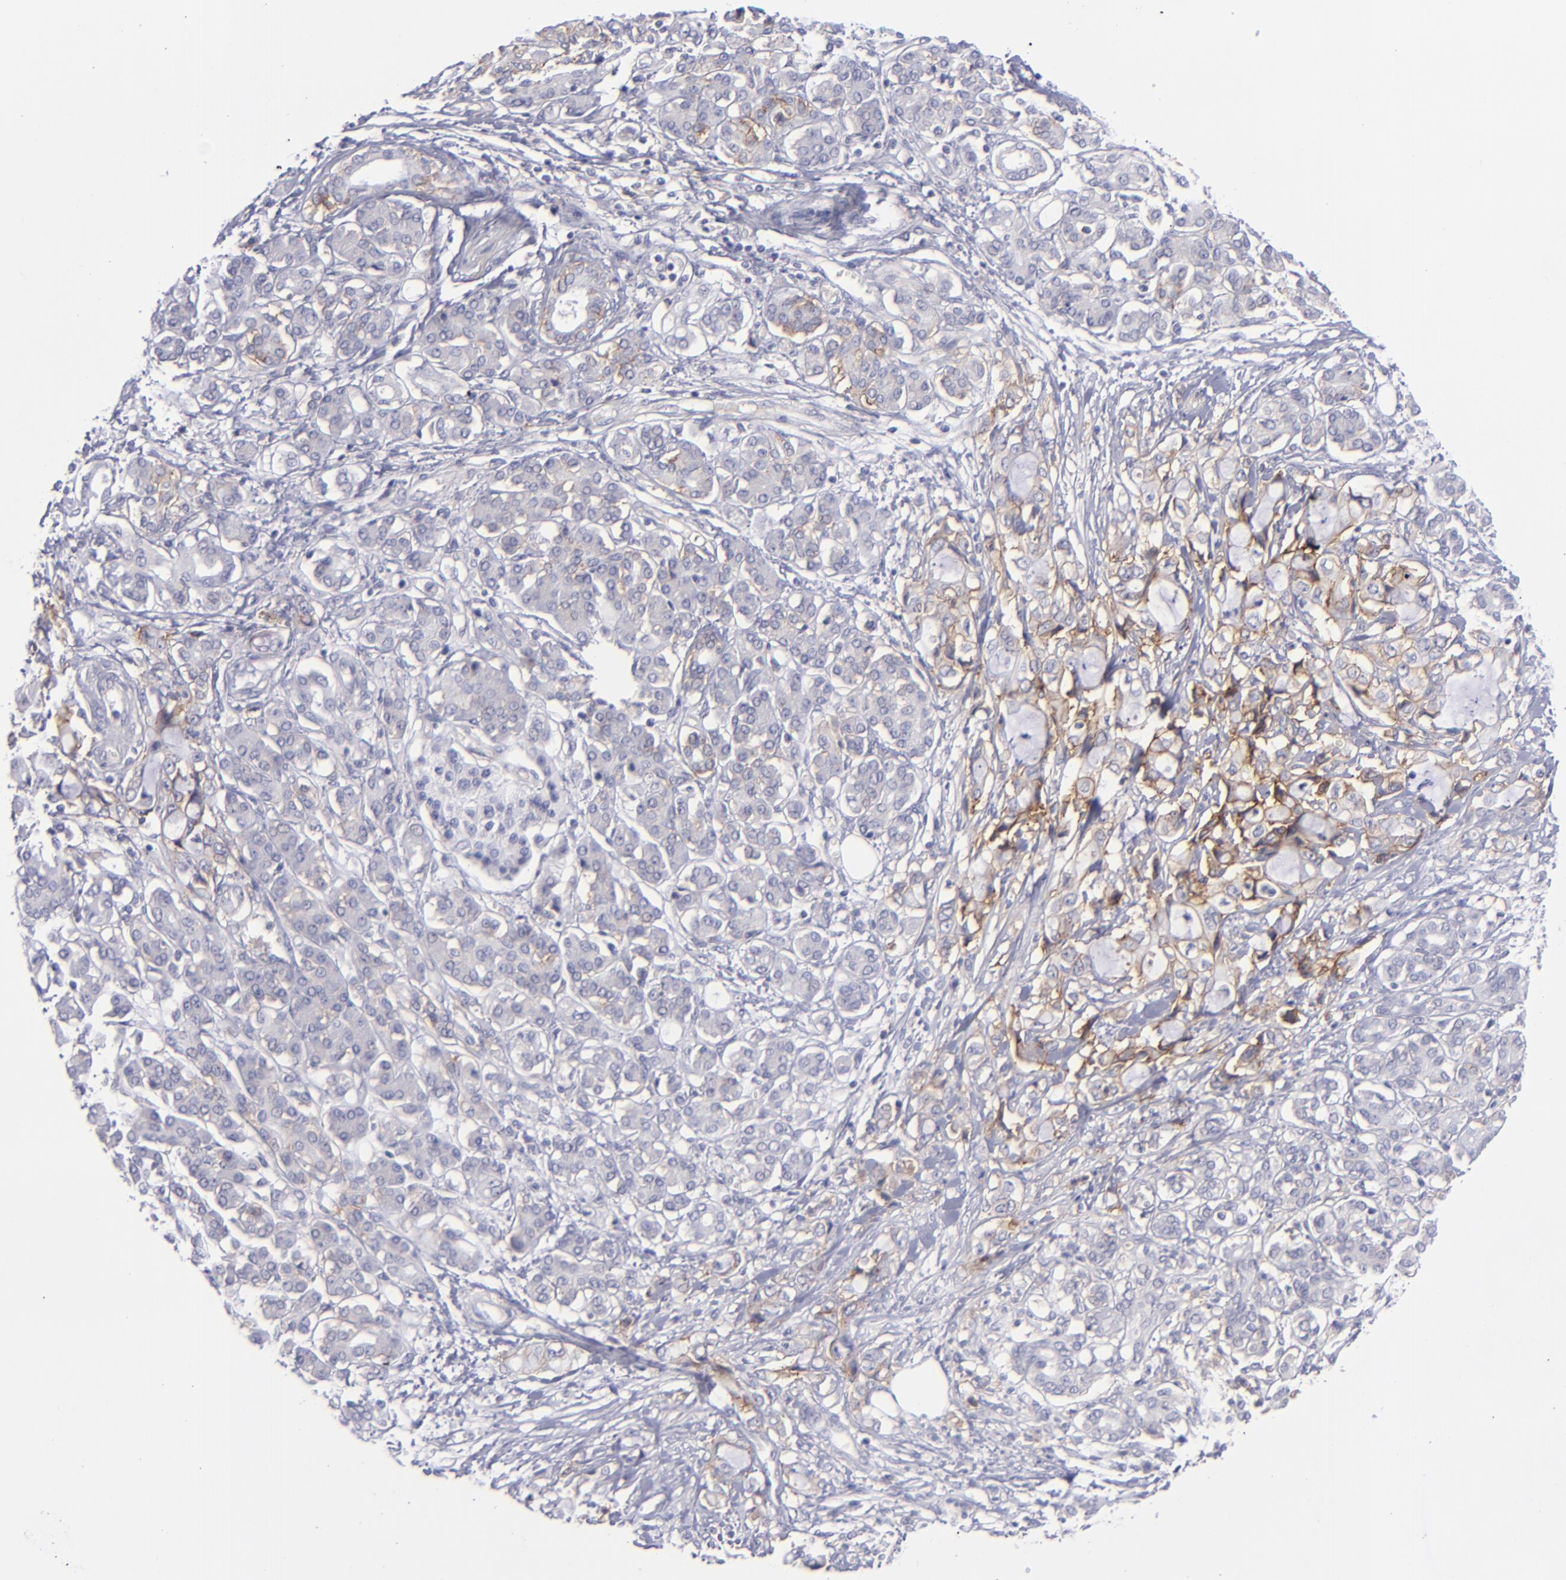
{"staining": {"intensity": "moderate", "quantity": "25%-75%", "location": "cytoplasmic/membranous"}, "tissue": "pancreatic cancer", "cell_type": "Tumor cells", "image_type": "cancer", "snomed": [{"axis": "morphology", "description": "Adenocarcinoma, NOS"}, {"axis": "topography", "description": "Pancreas"}], "caption": "A brown stain labels moderate cytoplasmic/membranous positivity of a protein in human pancreatic cancer (adenocarcinoma) tumor cells.", "gene": "BSG", "patient": {"sex": "female", "age": 70}}